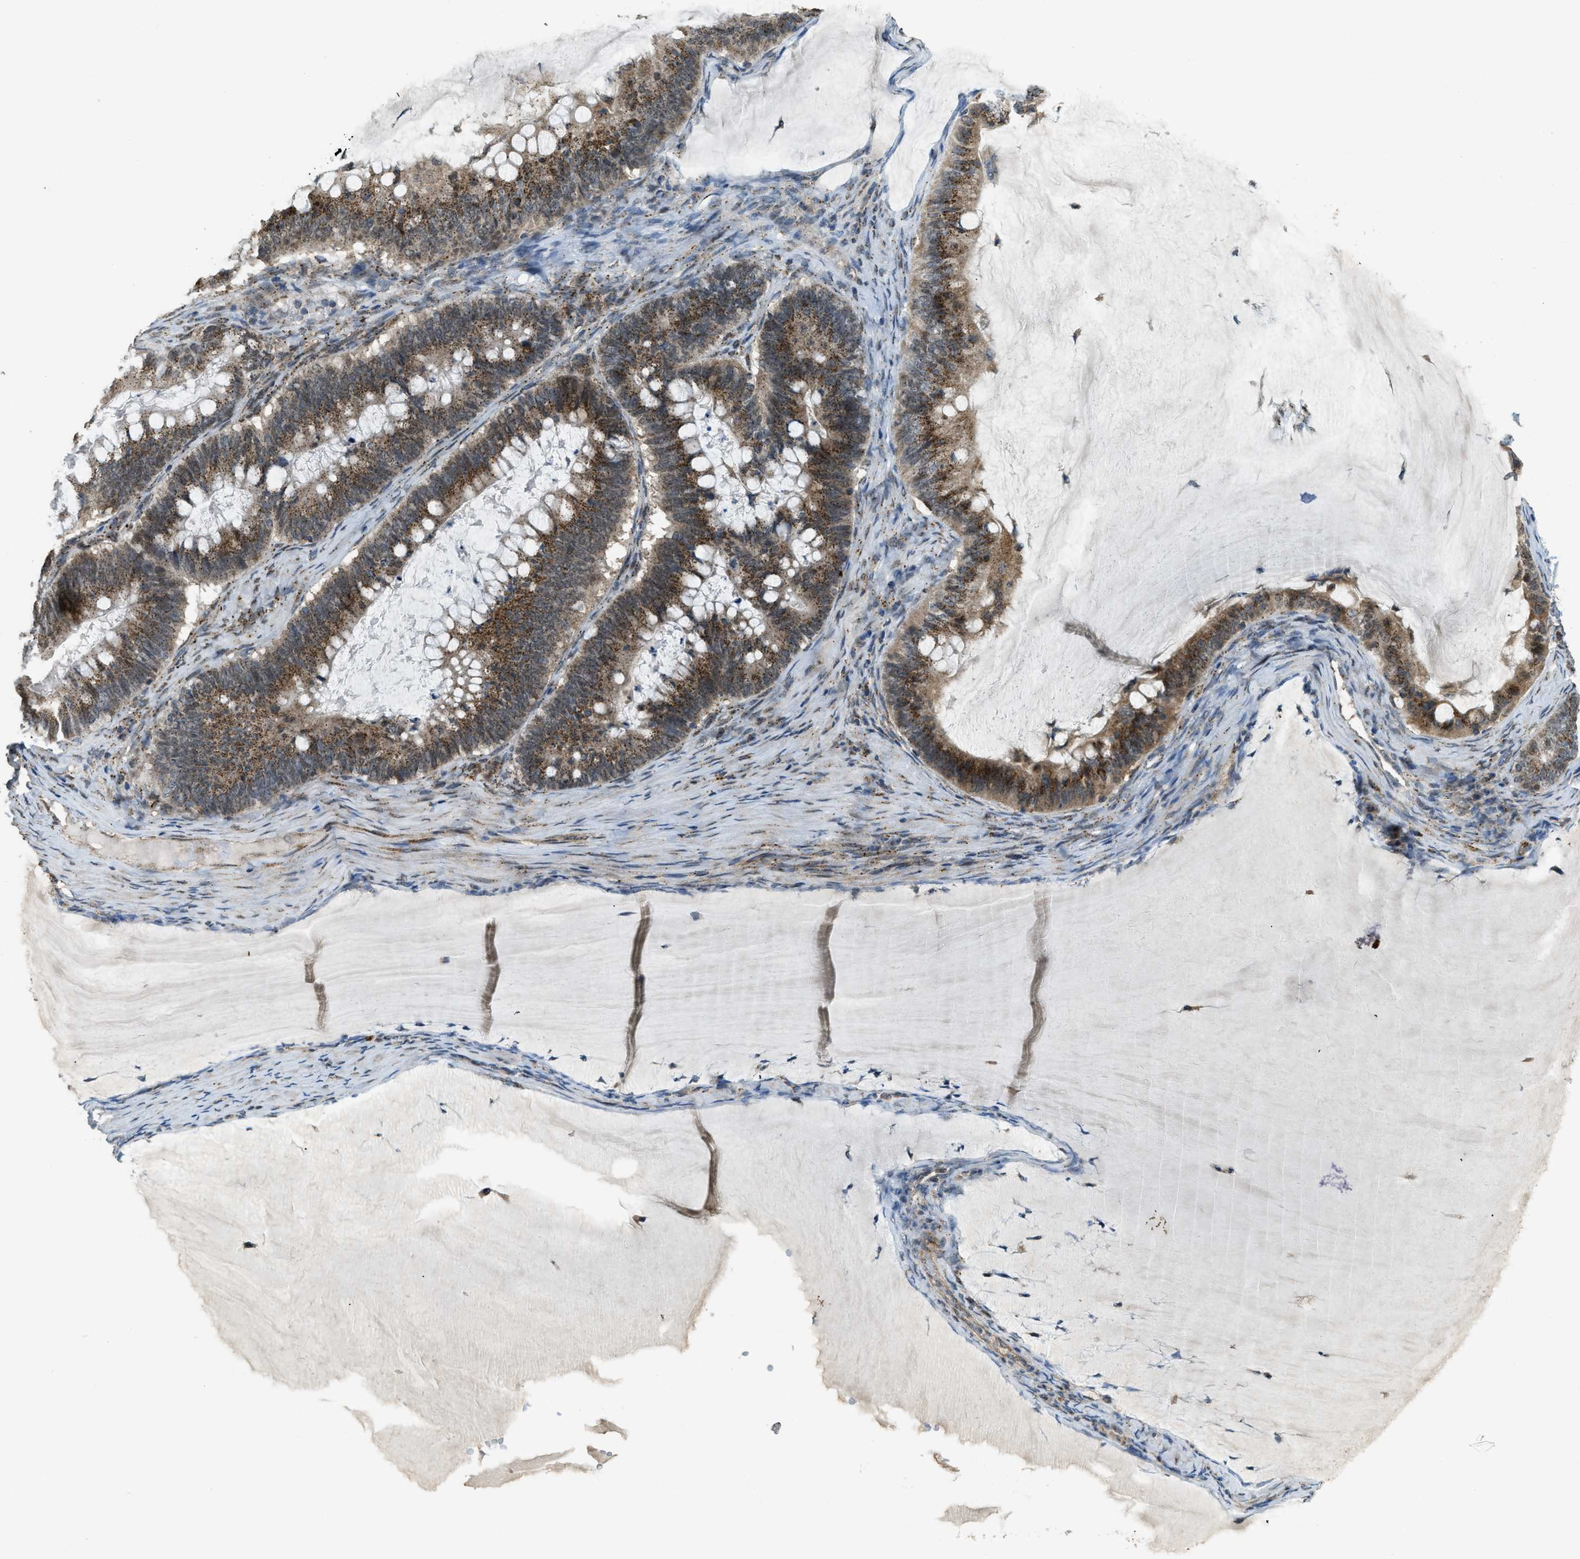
{"staining": {"intensity": "strong", "quantity": ">75%", "location": "cytoplasmic/membranous"}, "tissue": "ovarian cancer", "cell_type": "Tumor cells", "image_type": "cancer", "snomed": [{"axis": "morphology", "description": "Cystadenocarcinoma, mucinous, NOS"}, {"axis": "topography", "description": "Ovary"}], "caption": "Mucinous cystadenocarcinoma (ovarian) stained with immunohistochemistry (IHC) shows strong cytoplasmic/membranous expression in approximately >75% of tumor cells.", "gene": "IPO7", "patient": {"sex": "female", "age": 61}}